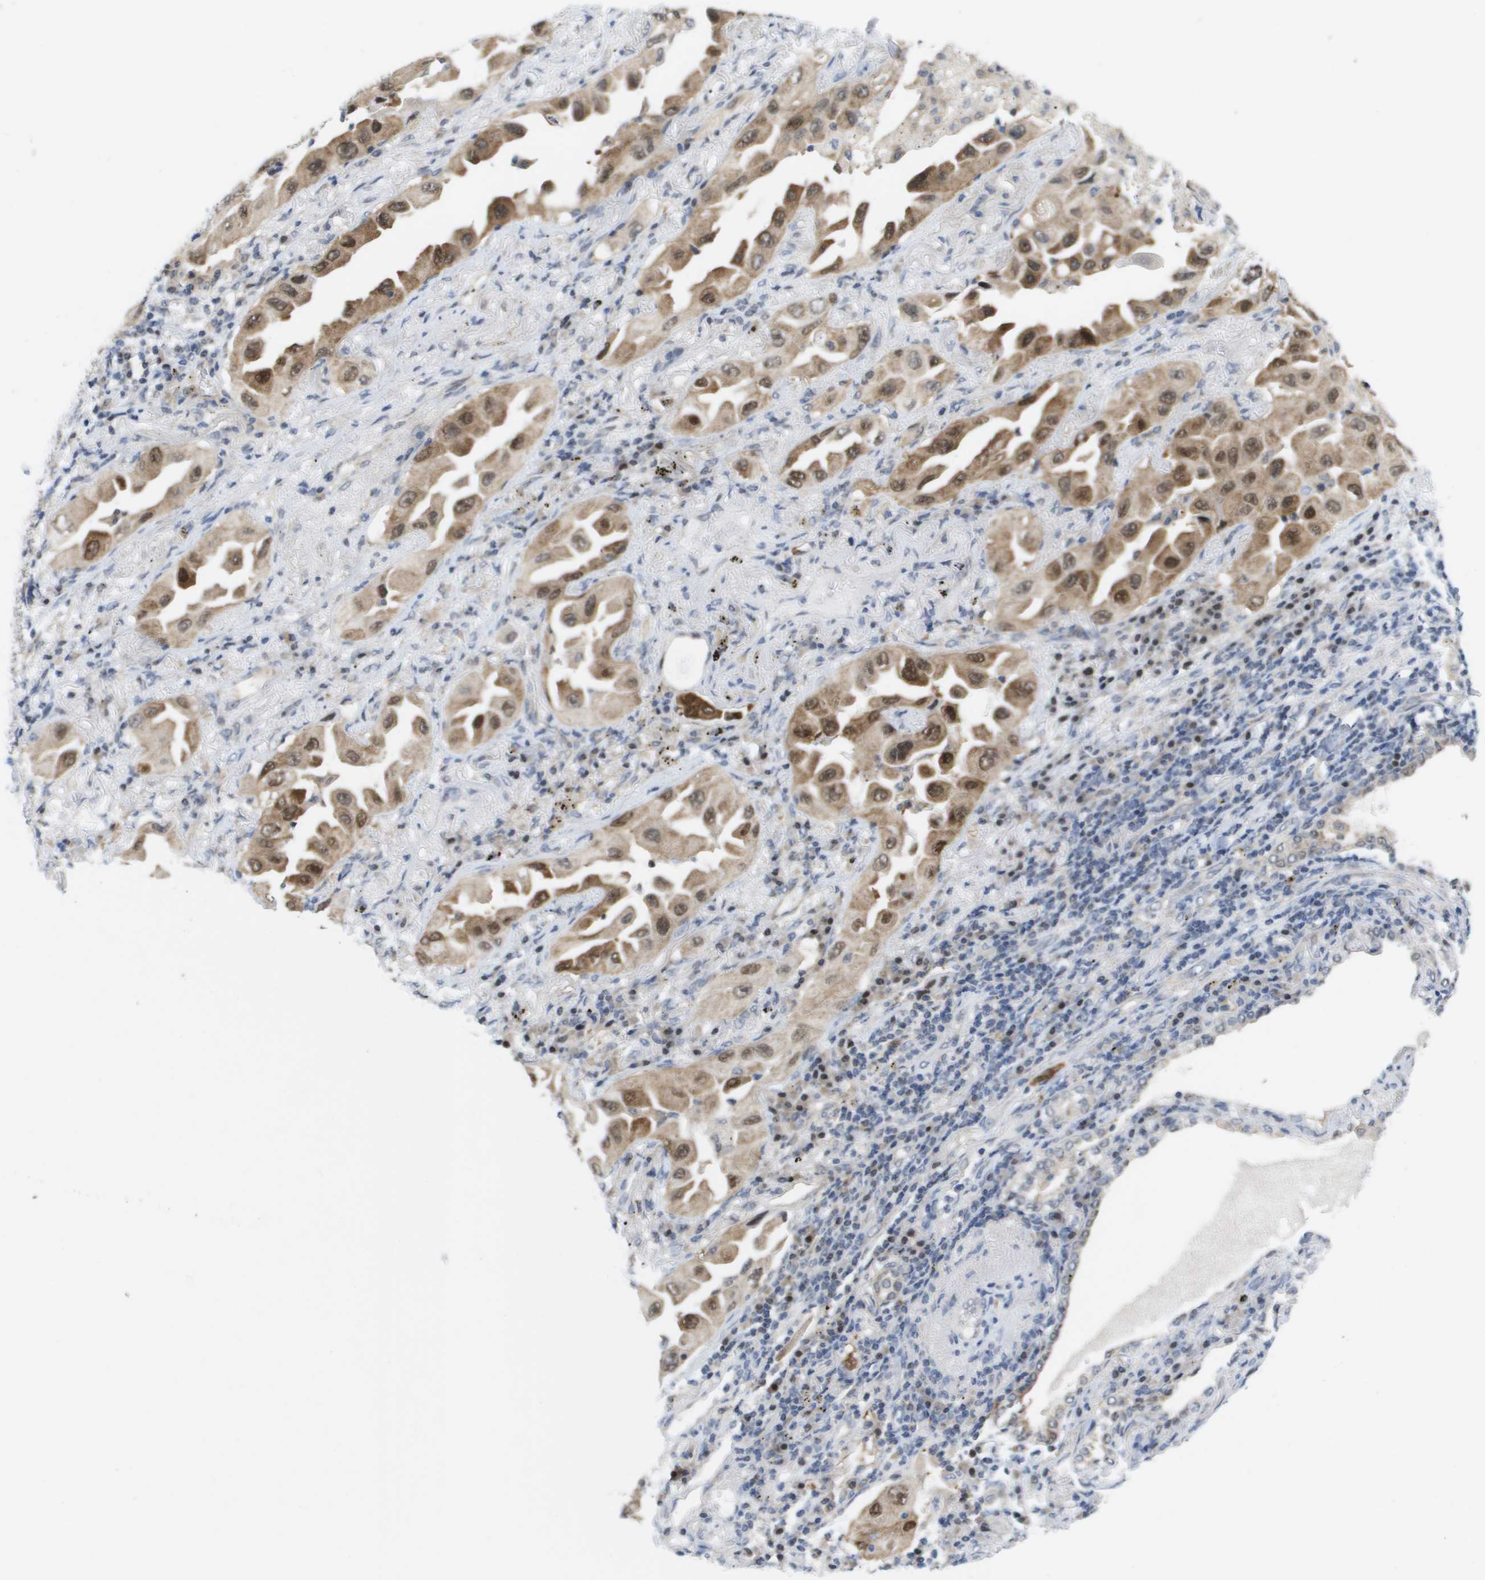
{"staining": {"intensity": "strong", "quantity": ">75%", "location": "cytoplasmic/membranous,nuclear"}, "tissue": "lung cancer", "cell_type": "Tumor cells", "image_type": "cancer", "snomed": [{"axis": "morphology", "description": "Adenocarcinoma, NOS"}, {"axis": "topography", "description": "Lung"}], "caption": "Lung adenocarcinoma stained with a brown dye shows strong cytoplasmic/membranous and nuclear positive expression in approximately >75% of tumor cells.", "gene": "FKBP4", "patient": {"sex": "female", "age": 65}}